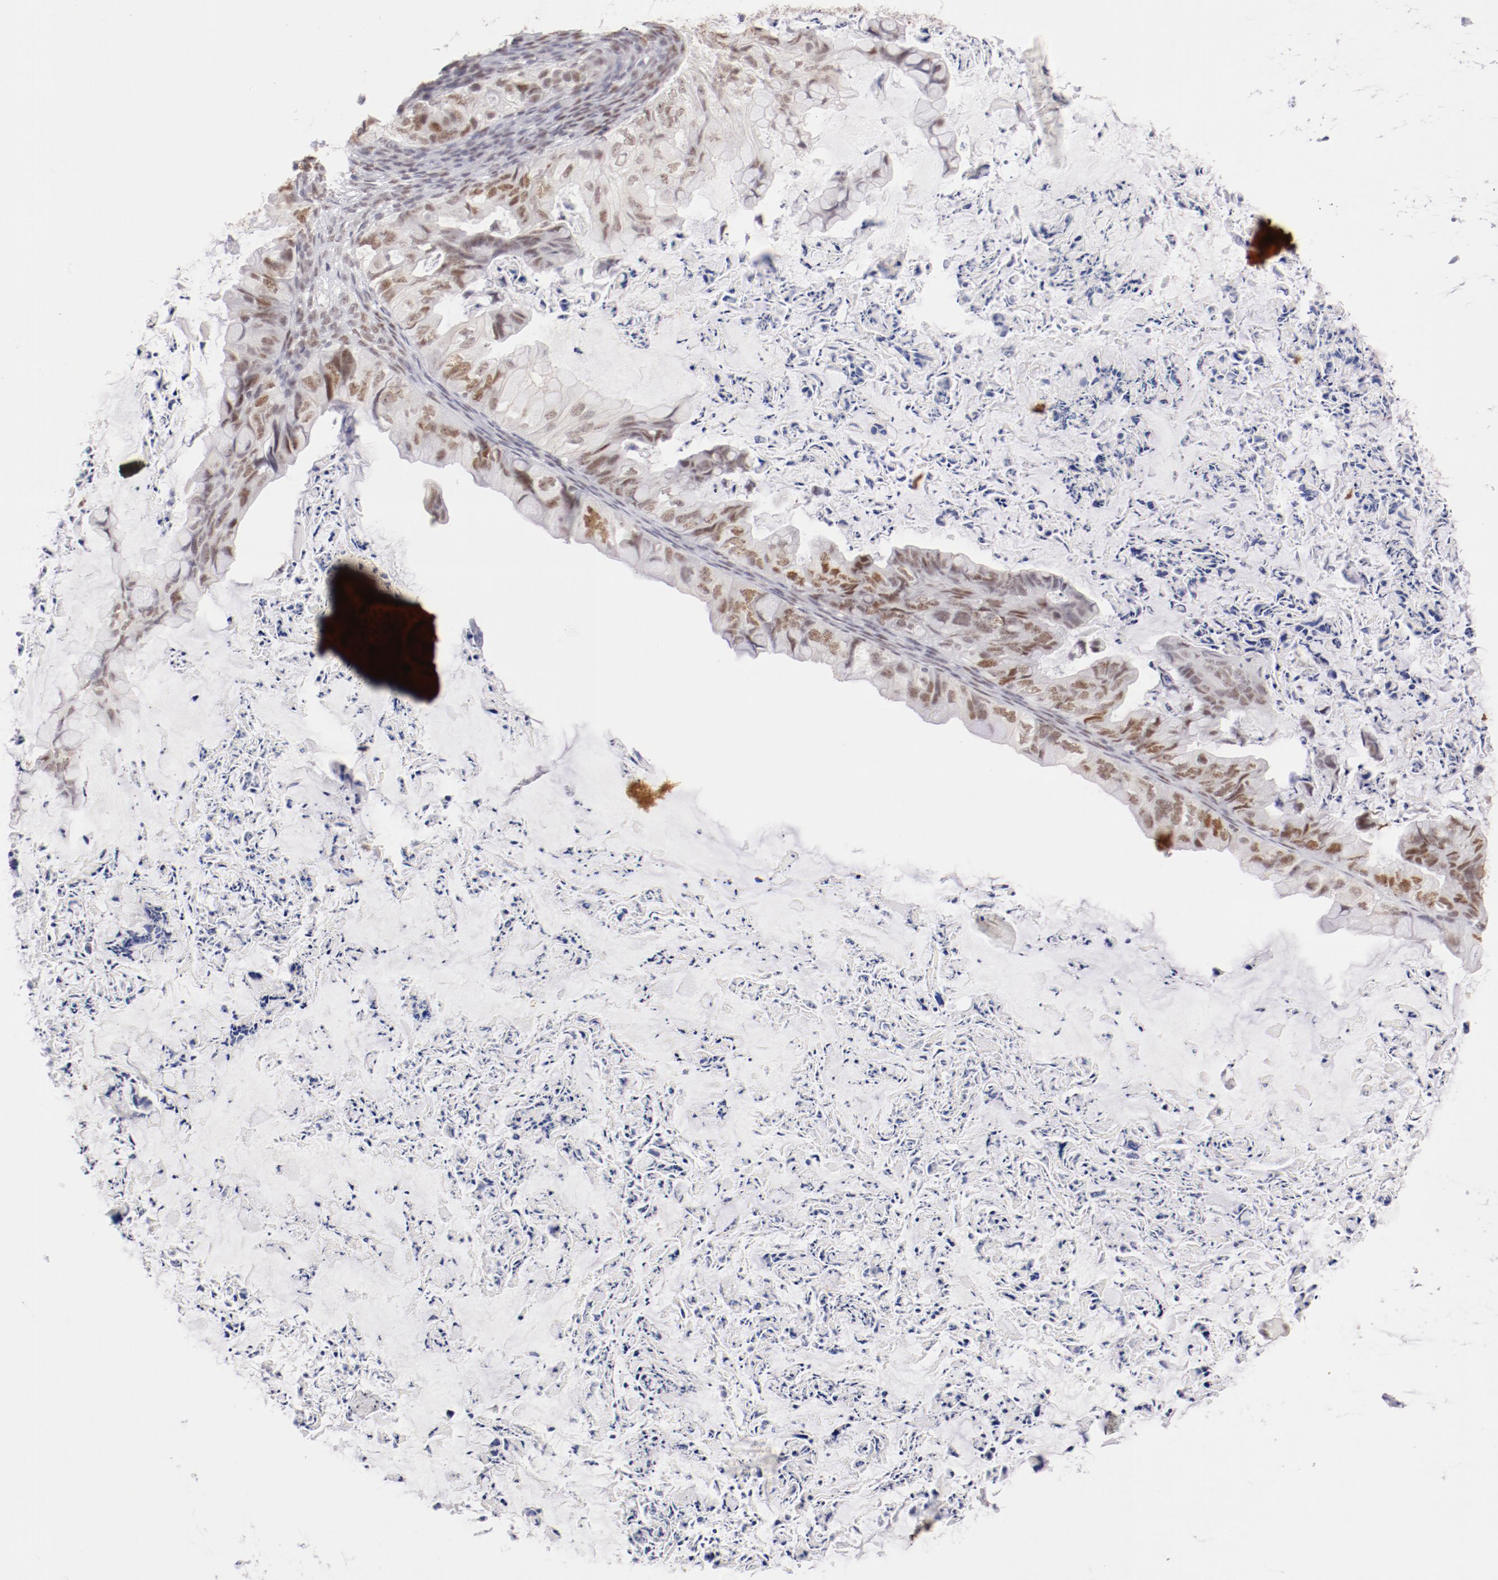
{"staining": {"intensity": "moderate", "quantity": ">75%", "location": "nuclear"}, "tissue": "ovarian cancer", "cell_type": "Tumor cells", "image_type": "cancer", "snomed": [{"axis": "morphology", "description": "Cystadenocarcinoma, mucinous, NOS"}, {"axis": "topography", "description": "Ovary"}], "caption": "Human ovarian mucinous cystadenocarcinoma stained with a brown dye displays moderate nuclear positive staining in approximately >75% of tumor cells.", "gene": "TFAP4", "patient": {"sex": "female", "age": 36}}